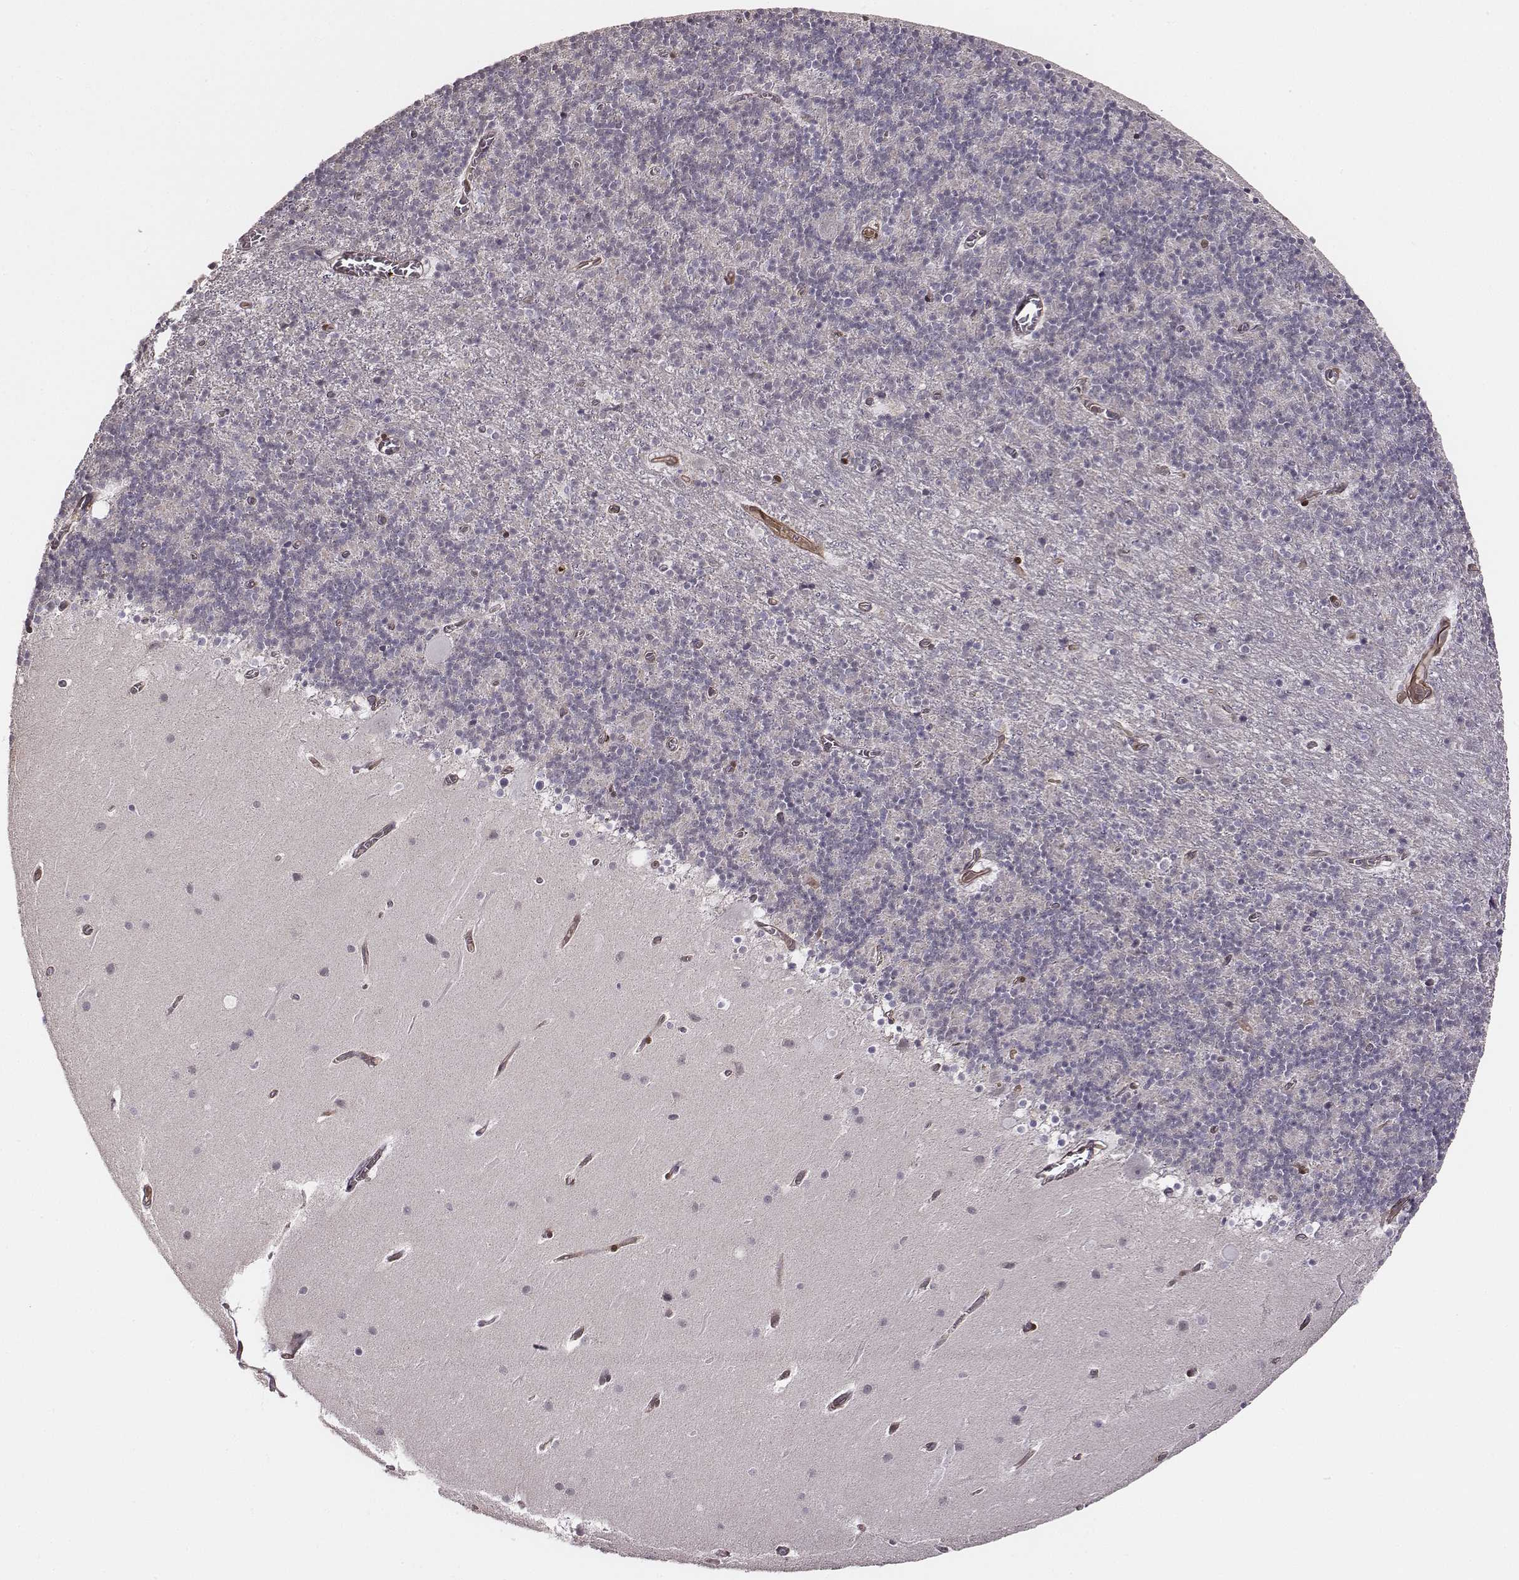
{"staining": {"intensity": "negative", "quantity": "none", "location": "none"}, "tissue": "cerebellum", "cell_type": "Cells in granular layer", "image_type": "normal", "snomed": [{"axis": "morphology", "description": "Normal tissue, NOS"}, {"axis": "topography", "description": "Cerebellum"}], "caption": "Immunohistochemistry (IHC) image of normal cerebellum: cerebellum stained with DAB displays no significant protein positivity in cells in granular layer. (DAB immunohistochemistry with hematoxylin counter stain).", "gene": "ZYX", "patient": {"sex": "male", "age": 70}}